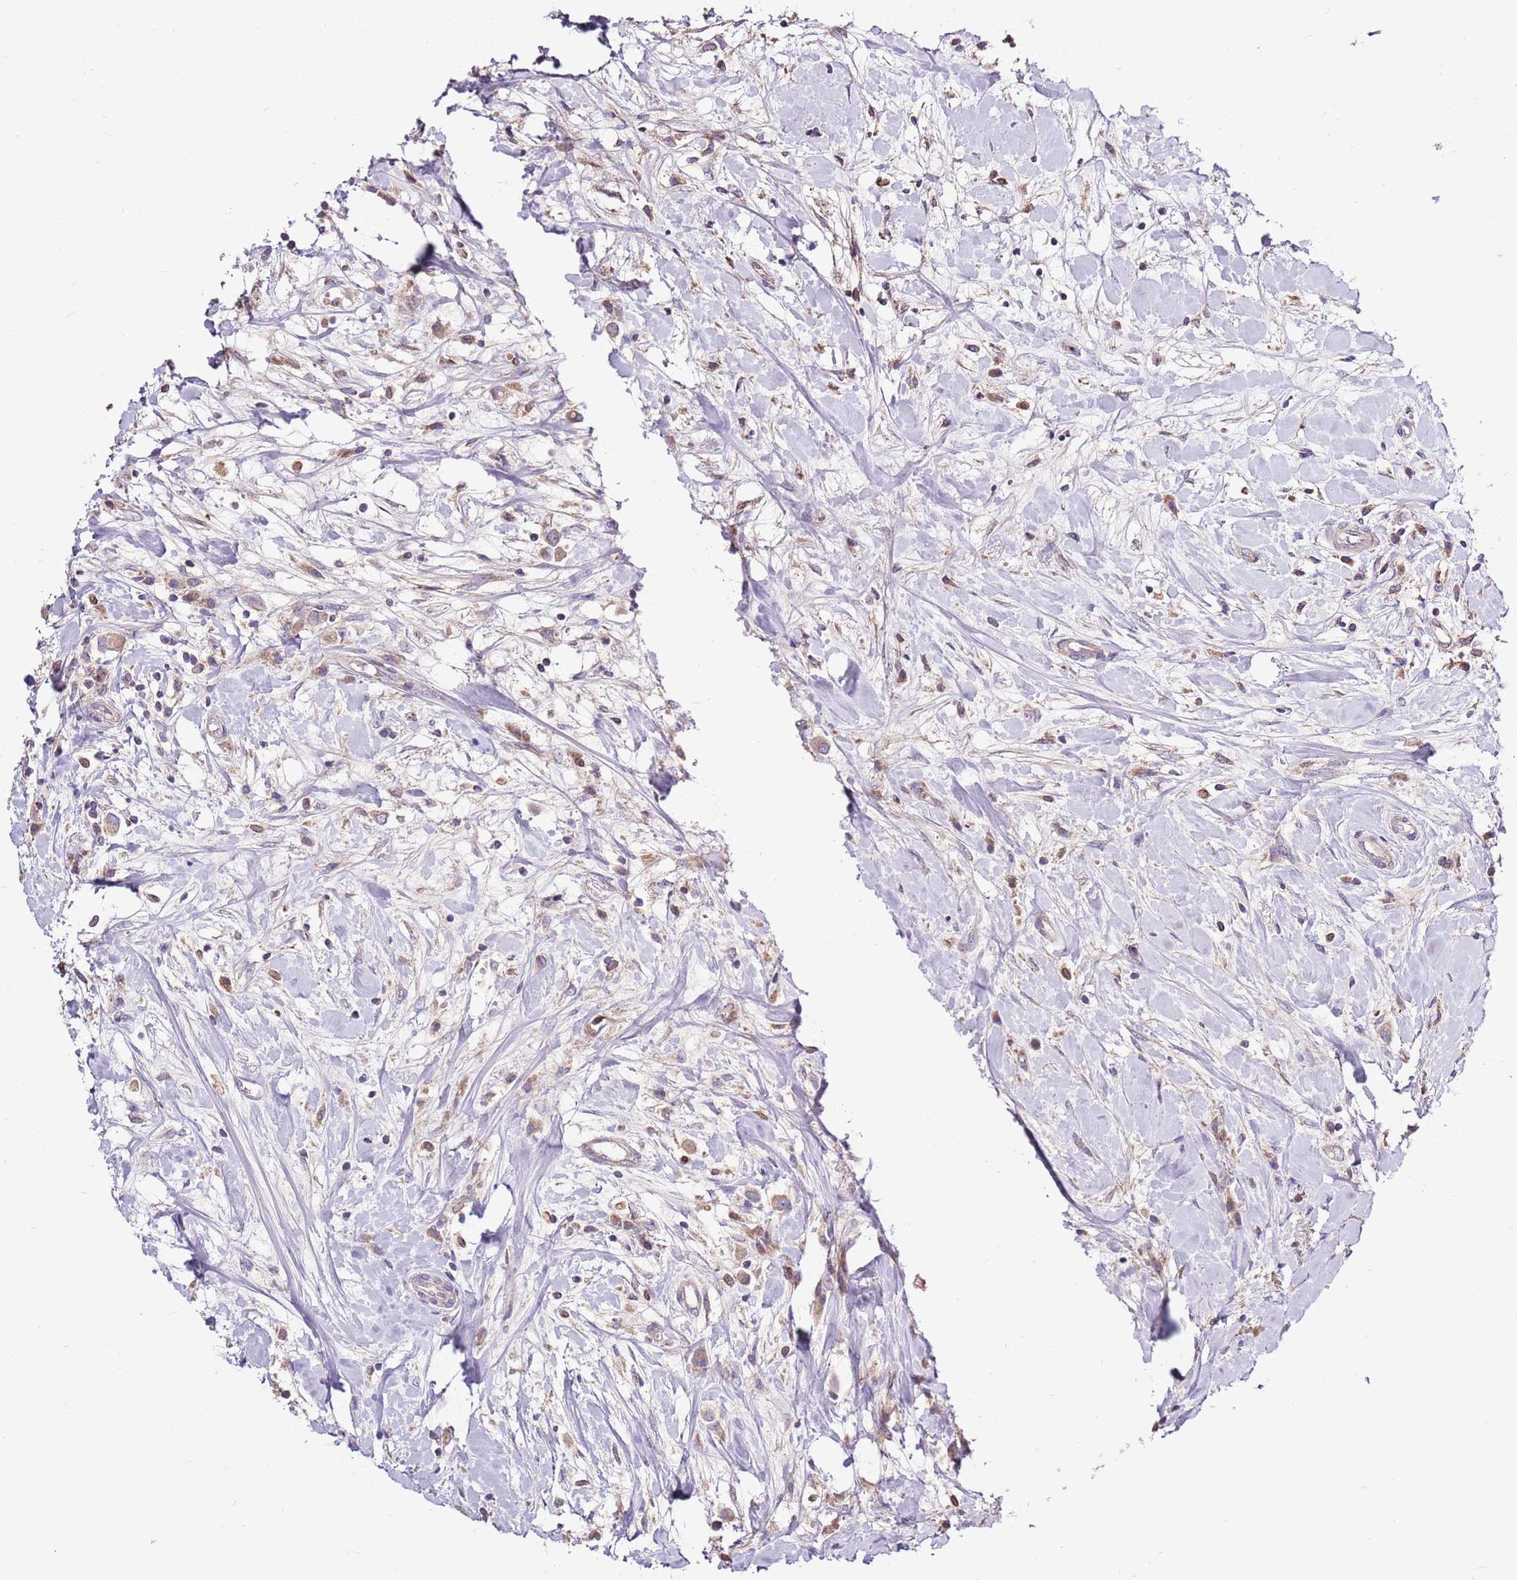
{"staining": {"intensity": "weak", "quantity": "25%-75%", "location": "cytoplasmic/membranous"}, "tissue": "breast cancer", "cell_type": "Tumor cells", "image_type": "cancer", "snomed": [{"axis": "morphology", "description": "Duct carcinoma"}, {"axis": "topography", "description": "Breast"}], "caption": "Immunohistochemistry staining of breast infiltrating ductal carcinoma, which displays low levels of weak cytoplasmic/membranous staining in about 25%-75% of tumor cells indicating weak cytoplasmic/membranous protein staining. The staining was performed using DAB (brown) for protein detection and nuclei were counterstained in hematoxylin (blue).", "gene": "SMG1", "patient": {"sex": "female", "age": 61}}